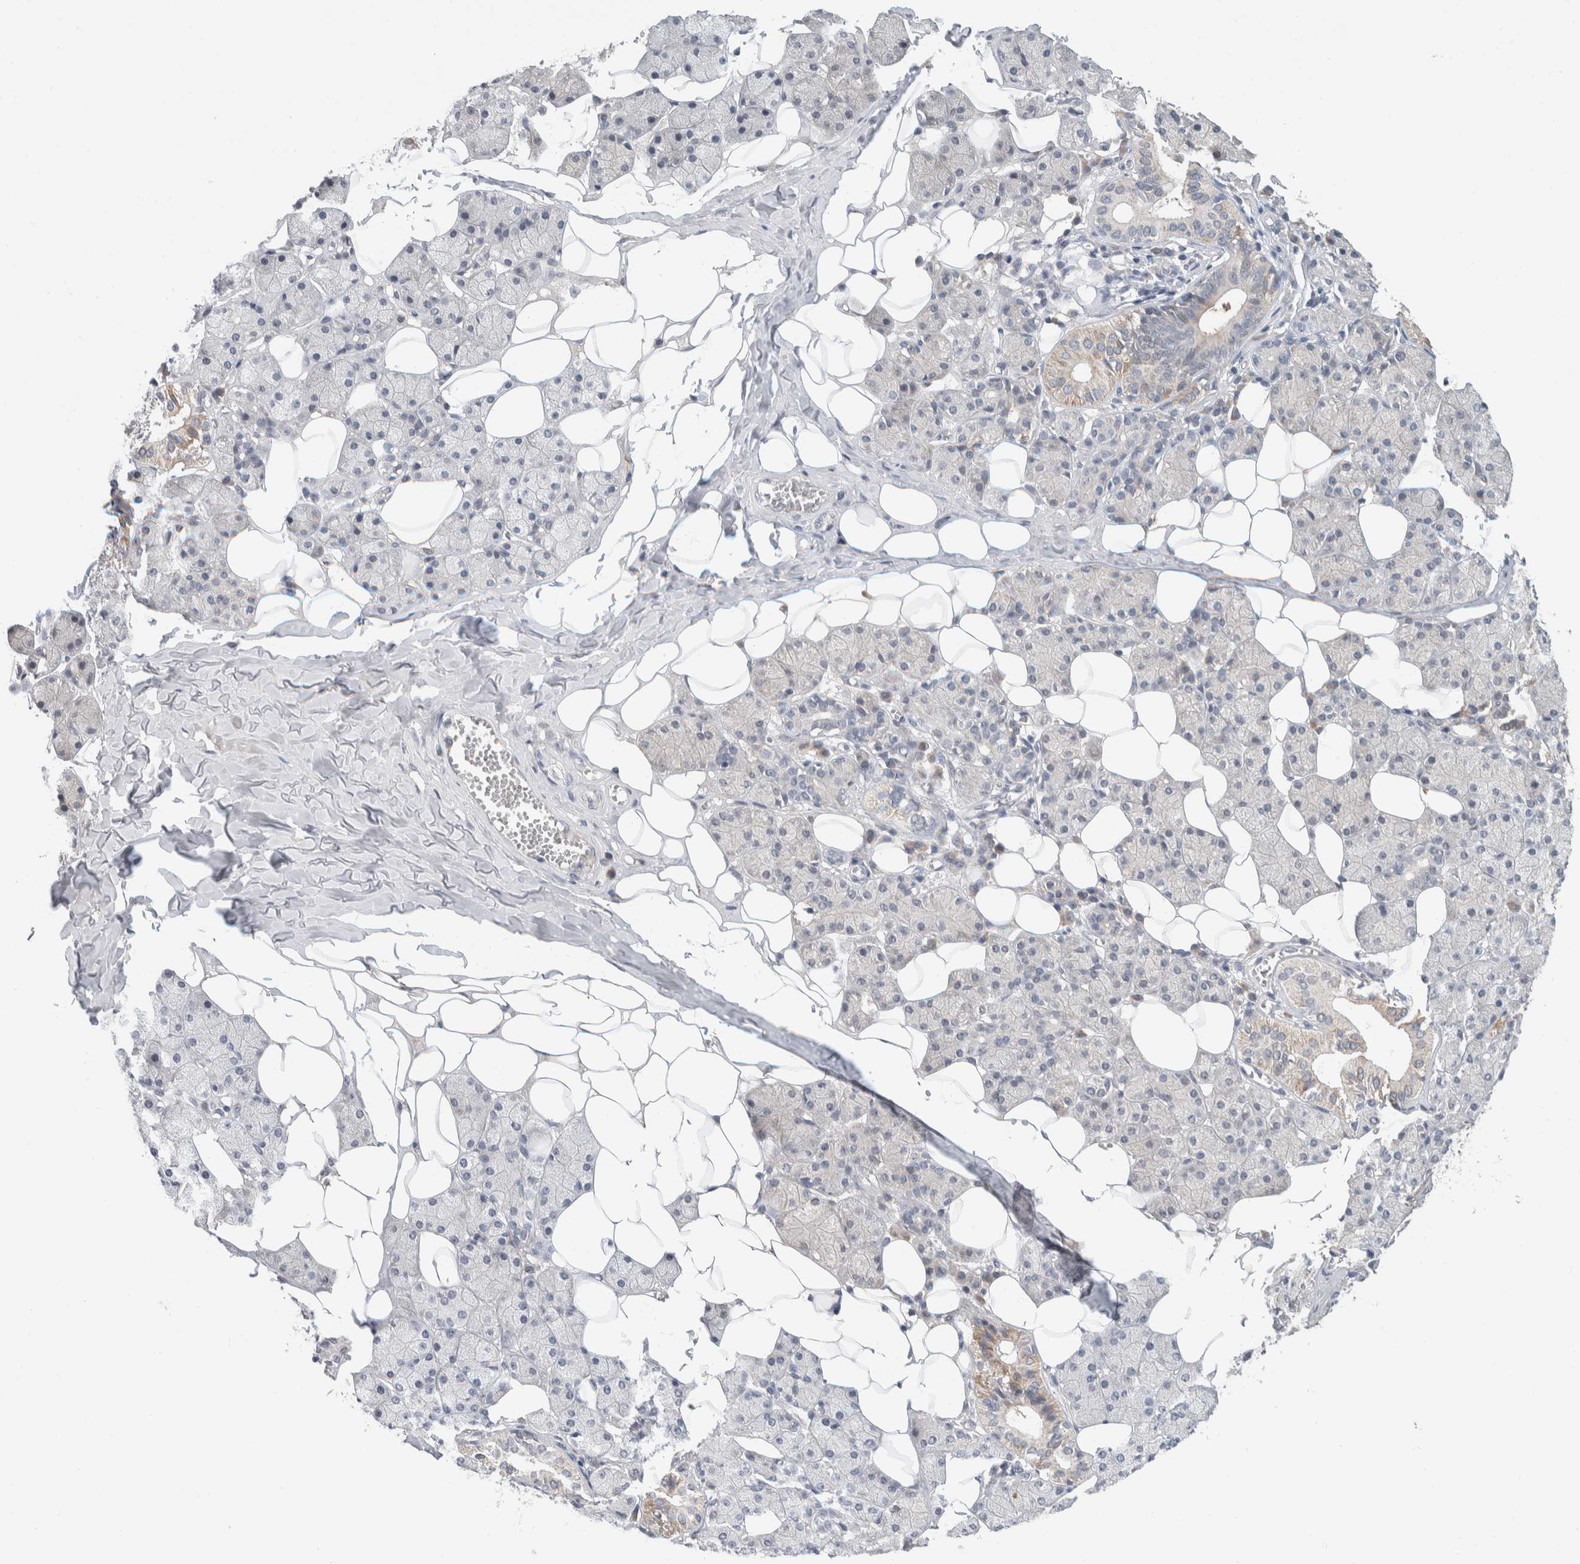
{"staining": {"intensity": "moderate", "quantity": "<25%", "location": "cytoplasmic/membranous"}, "tissue": "salivary gland", "cell_type": "Glandular cells", "image_type": "normal", "snomed": [{"axis": "morphology", "description": "Normal tissue, NOS"}, {"axis": "topography", "description": "Salivary gland"}], "caption": "Protein expression analysis of benign salivary gland exhibits moderate cytoplasmic/membranous positivity in approximately <25% of glandular cells. The staining was performed using DAB to visualize the protein expression in brown, while the nuclei were stained in blue with hematoxylin (Magnification: 20x).", "gene": "SHPK", "patient": {"sex": "female", "age": 33}}